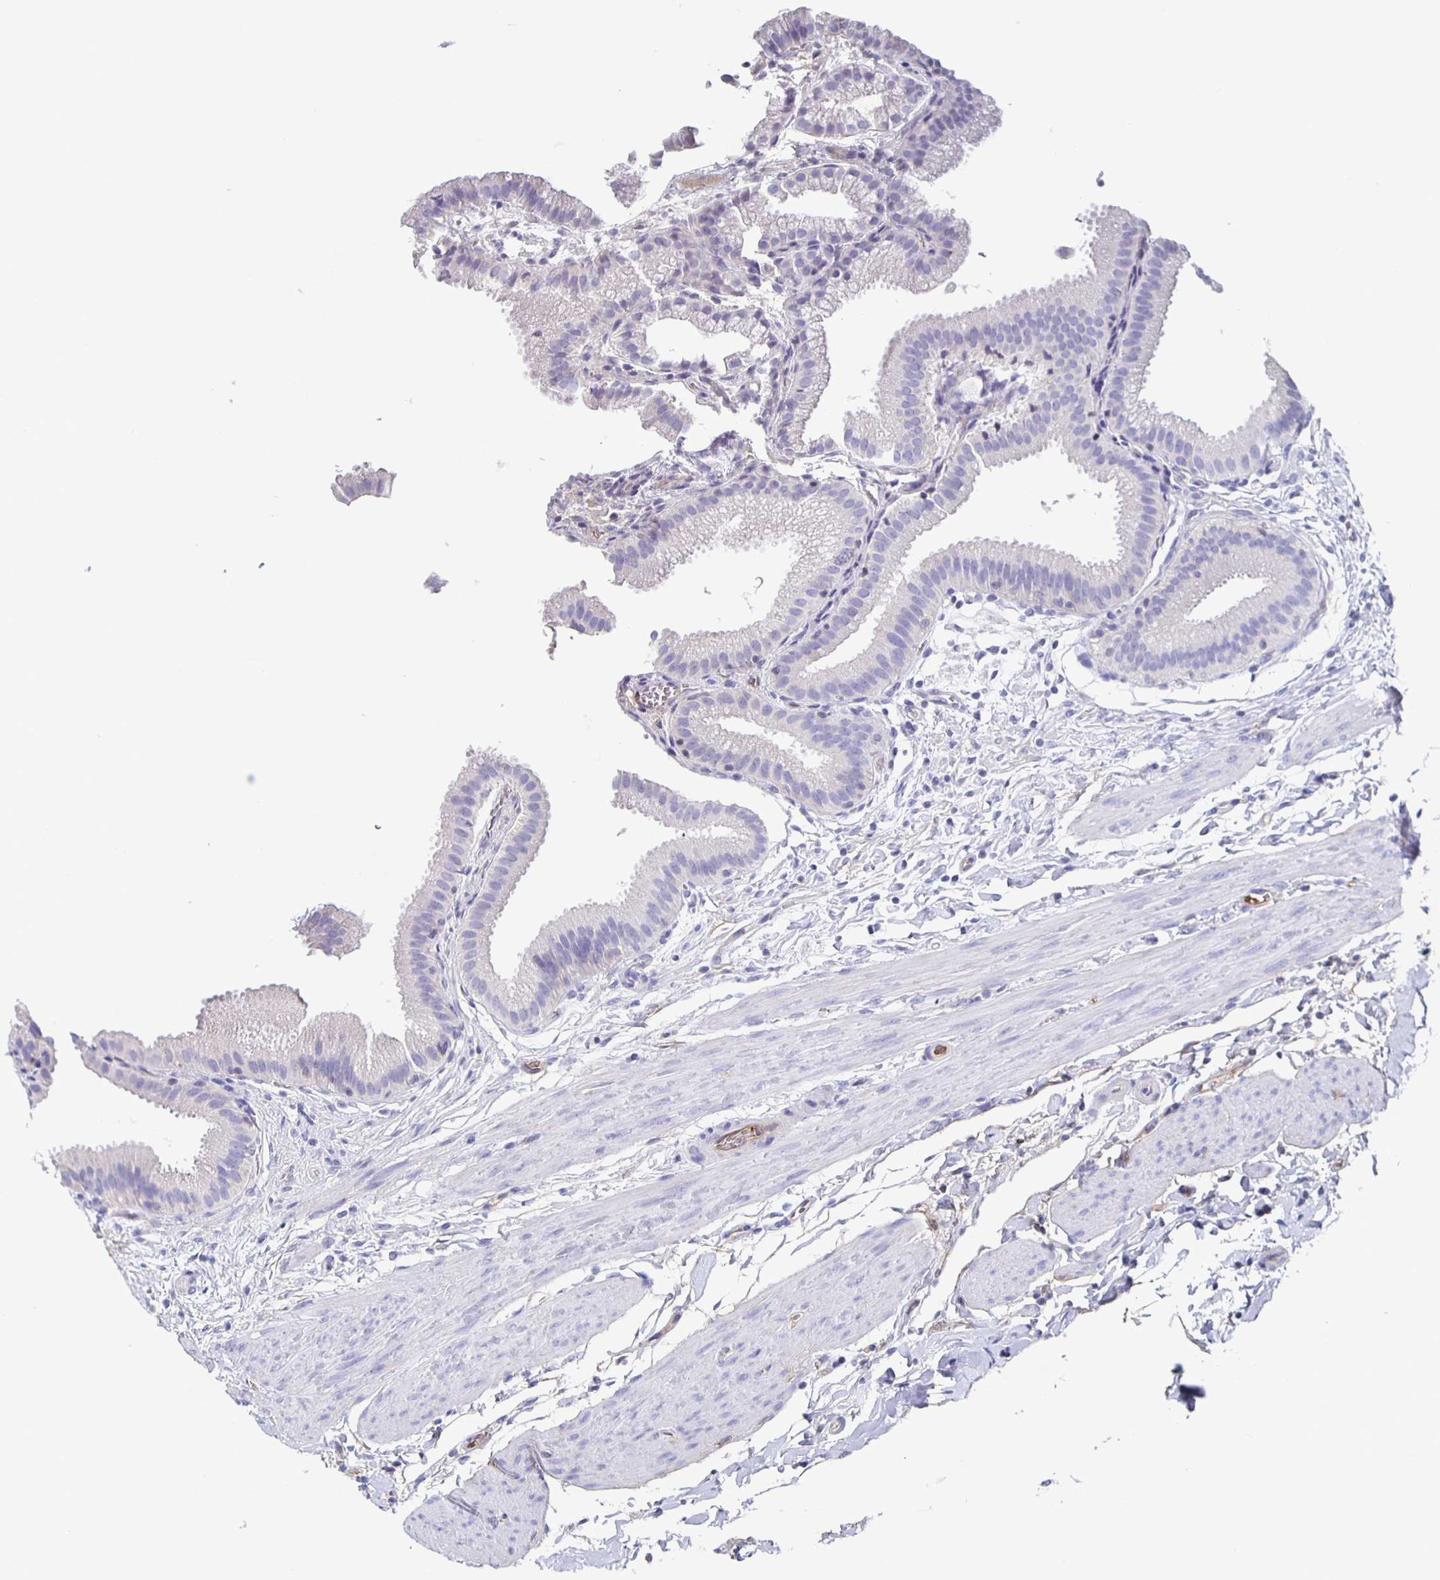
{"staining": {"intensity": "negative", "quantity": "none", "location": "none"}, "tissue": "gallbladder", "cell_type": "Glandular cells", "image_type": "normal", "snomed": [{"axis": "morphology", "description": "Normal tissue, NOS"}, {"axis": "topography", "description": "Gallbladder"}], "caption": "This photomicrograph is of unremarkable gallbladder stained with immunohistochemistry (IHC) to label a protein in brown with the nuclei are counter-stained blue. There is no expression in glandular cells.", "gene": "FGA", "patient": {"sex": "female", "age": 63}}